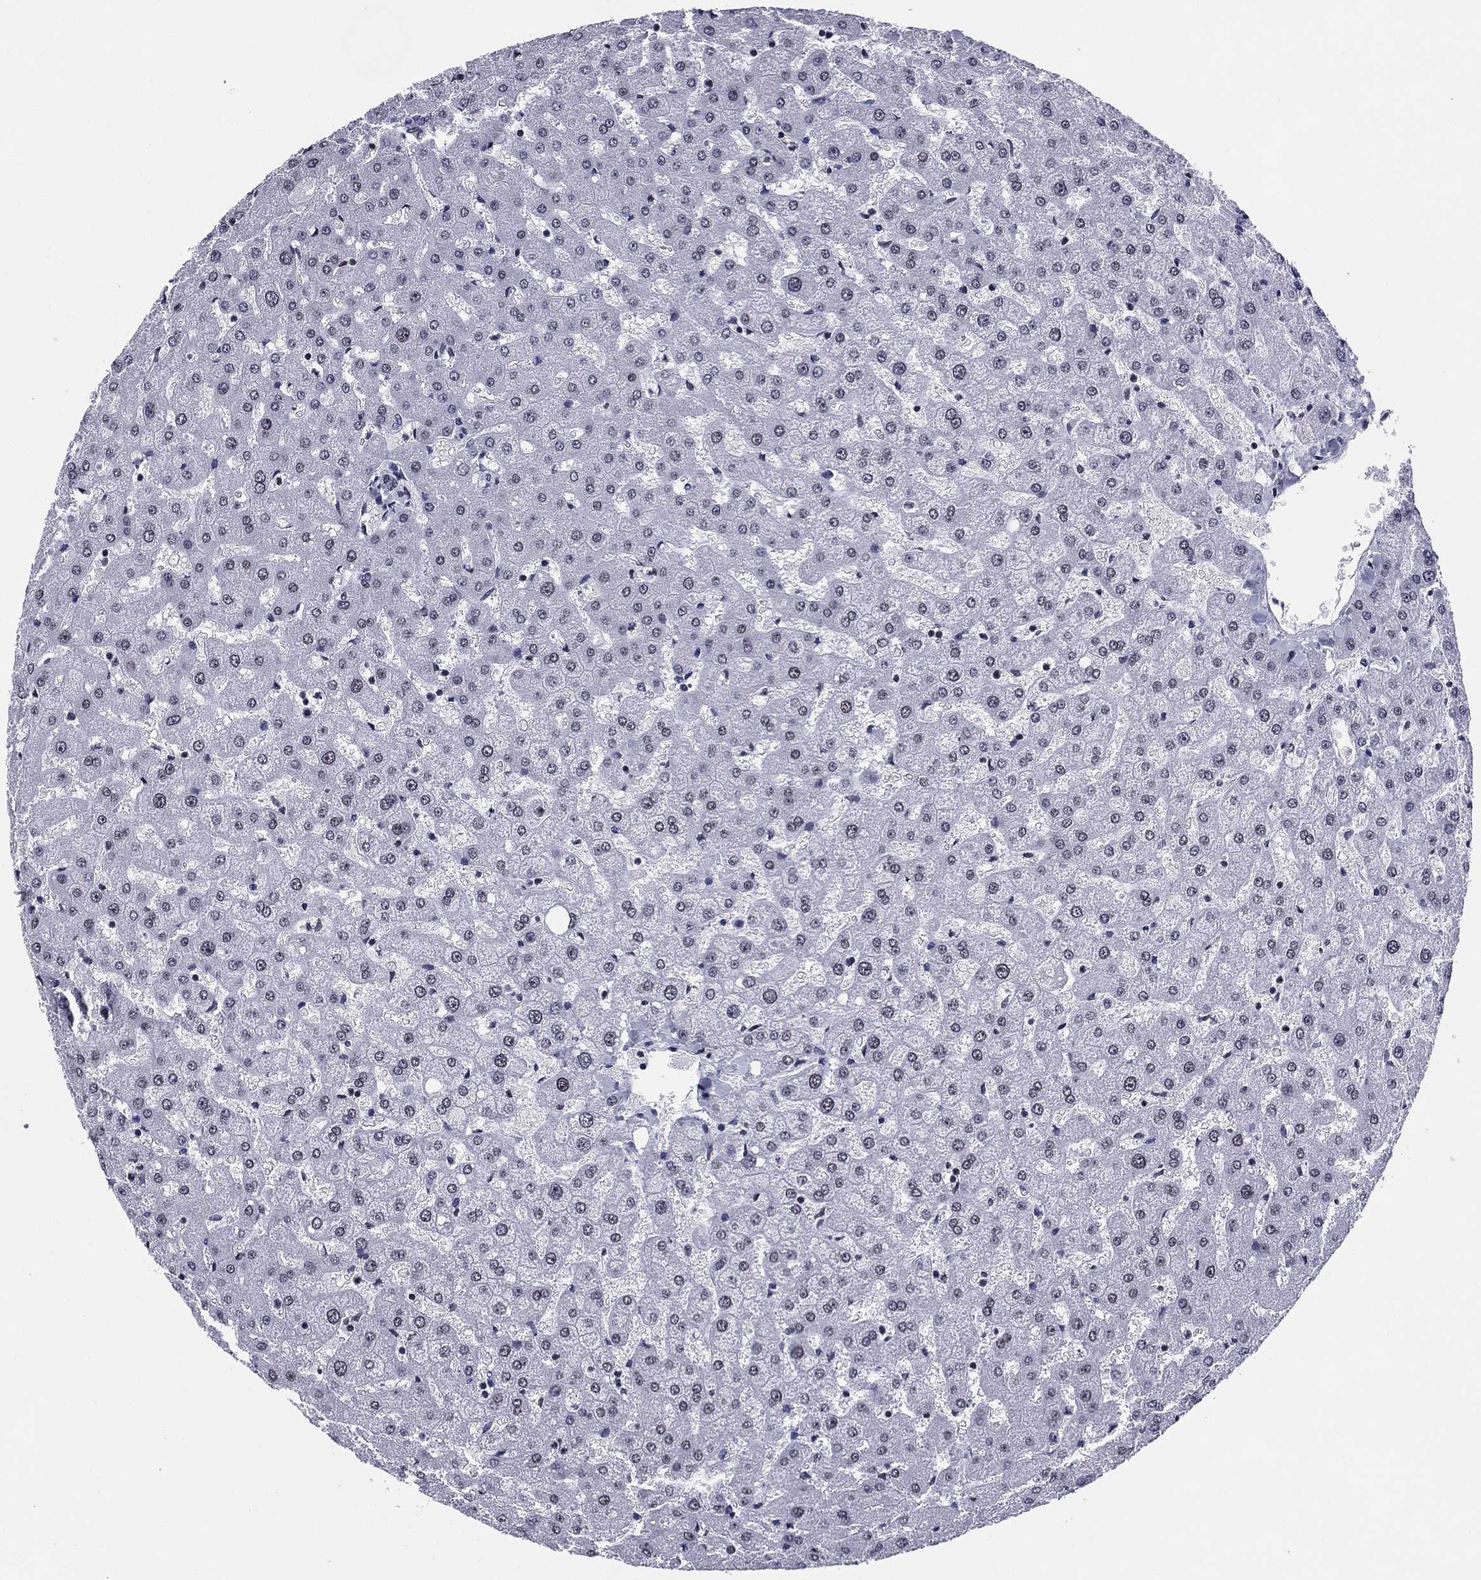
{"staining": {"intensity": "negative", "quantity": "none", "location": "none"}, "tissue": "liver", "cell_type": "Cholangiocytes", "image_type": "normal", "snomed": [{"axis": "morphology", "description": "Normal tissue, NOS"}, {"axis": "topography", "description": "Liver"}], "caption": "There is no significant positivity in cholangiocytes of liver. (DAB (3,3'-diaminobenzidine) immunohistochemistry, high magnification).", "gene": "CCDC144A", "patient": {"sex": "female", "age": 50}}